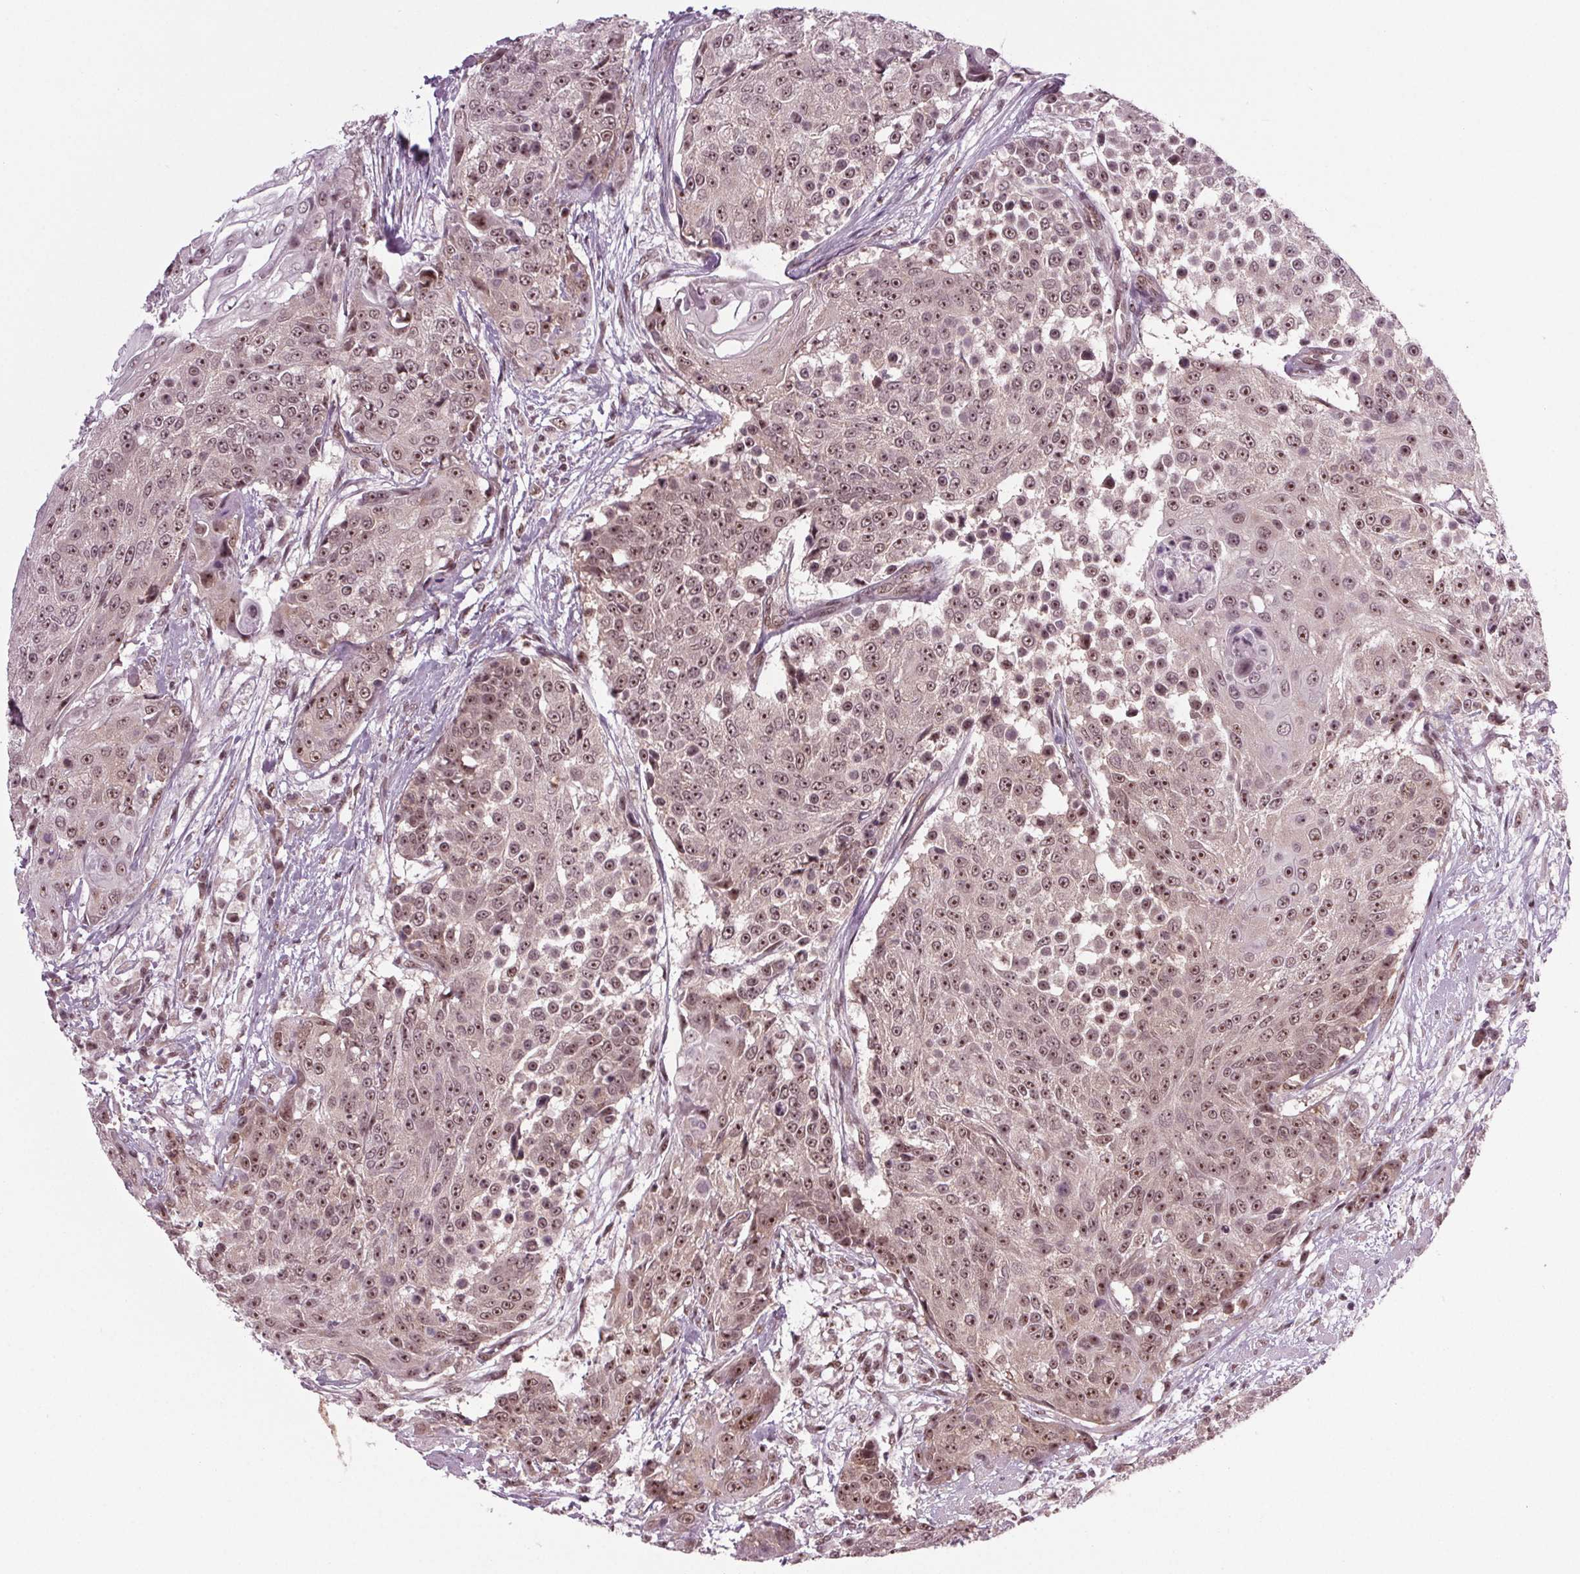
{"staining": {"intensity": "moderate", "quantity": ">75%", "location": "nuclear"}, "tissue": "urothelial cancer", "cell_type": "Tumor cells", "image_type": "cancer", "snomed": [{"axis": "morphology", "description": "Urothelial carcinoma, High grade"}, {"axis": "topography", "description": "Urinary bladder"}], "caption": "DAB immunohistochemical staining of human urothelial cancer exhibits moderate nuclear protein positivity in about >75% of tumor cells.", "gene": "DDX41", "patient": {"sex": "female", "age": 63}}